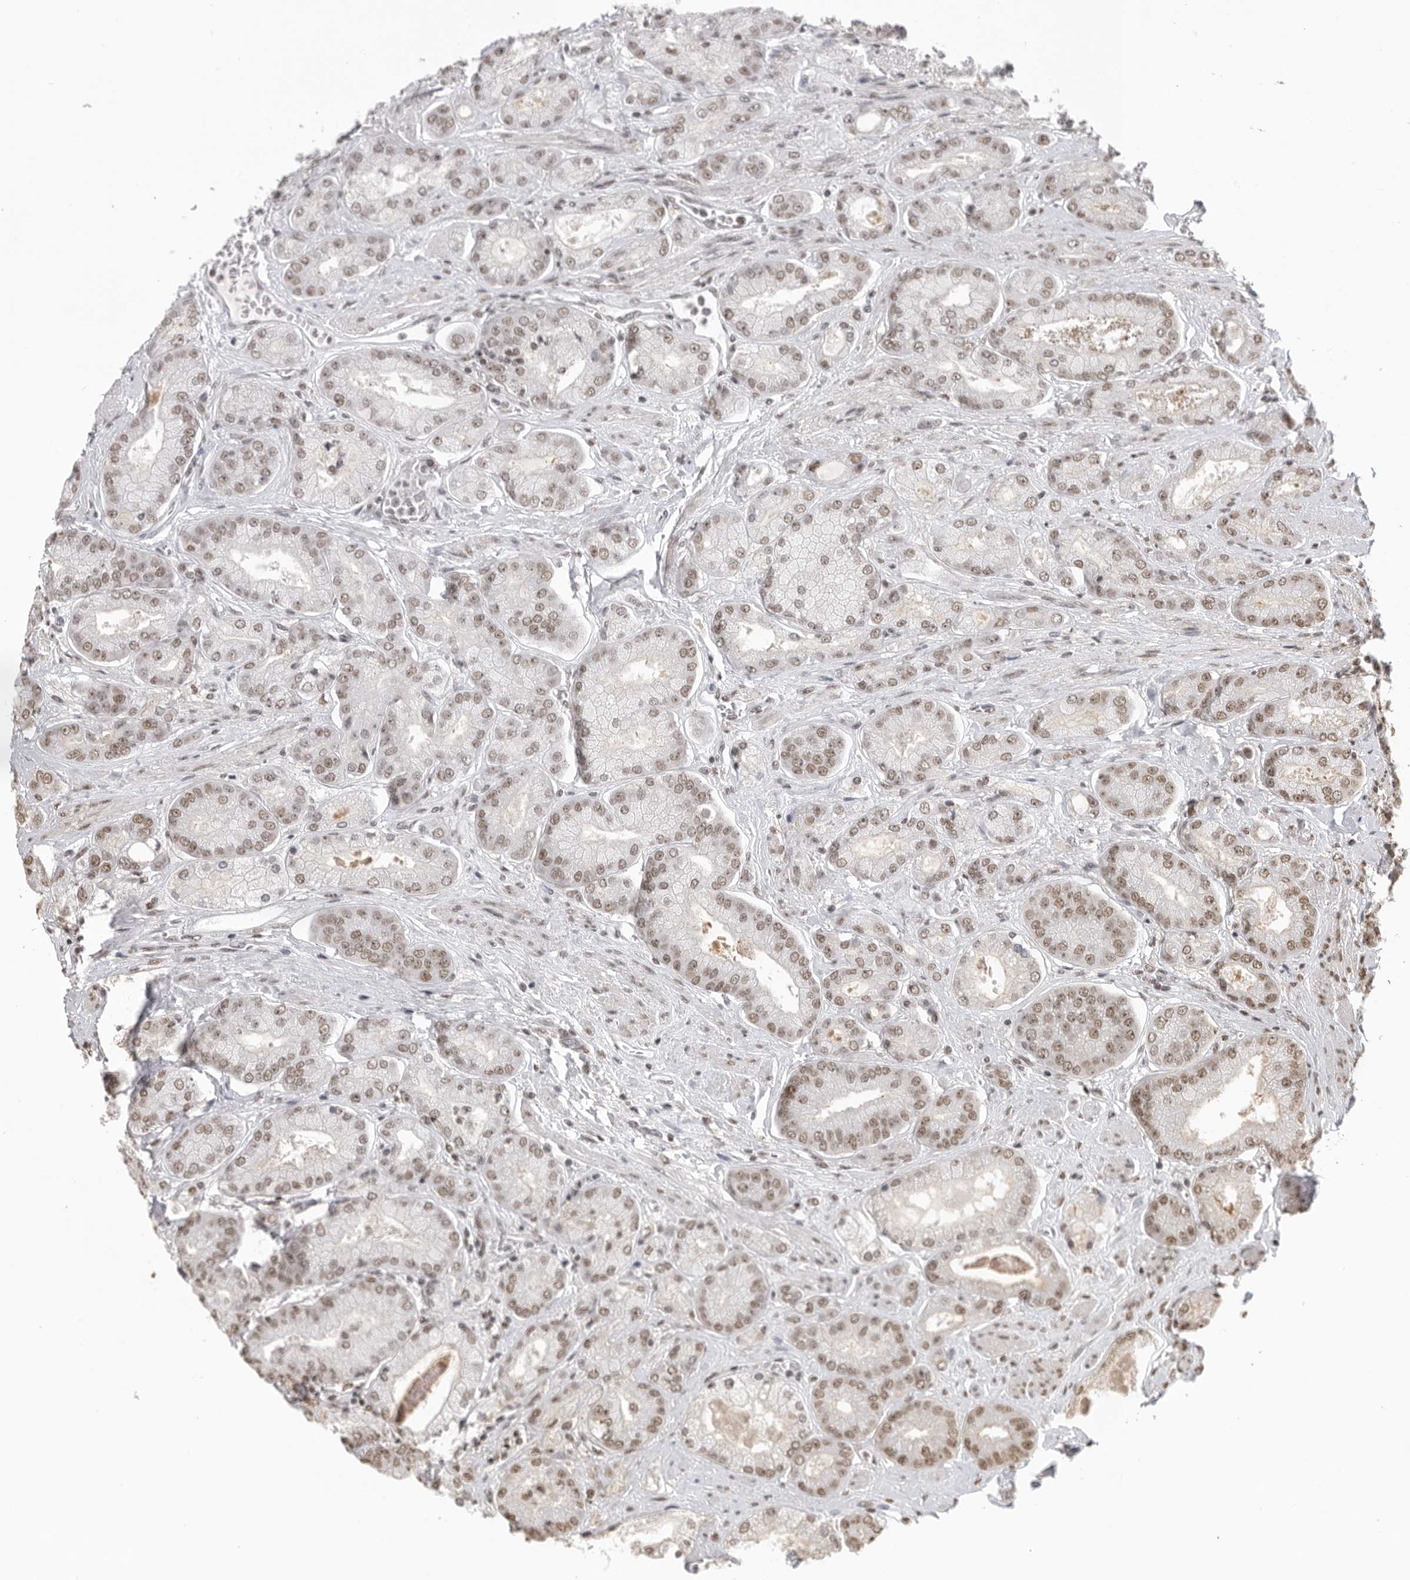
{"staining": {"intensity": "moderate", "quantity": ">75%", "location": "nuclear"}, "tissue": "prostate cancer", "cell_type": "Tumor cells", "image_type": "cancer", "snomed": [{"axis": "morphology", "description": "Adenocarcinoma, High grade"}, {"axis": "topography", "description": "Prostate"}], "caption": "Human prostate adenocarcinoma (high-grade) stained for a protein (brown) reveals moderate nuclear positive positivity in approximately >75% of tumor cells.", "gene": "RPA2", "patient": {"sex": "male", "age": 58}}